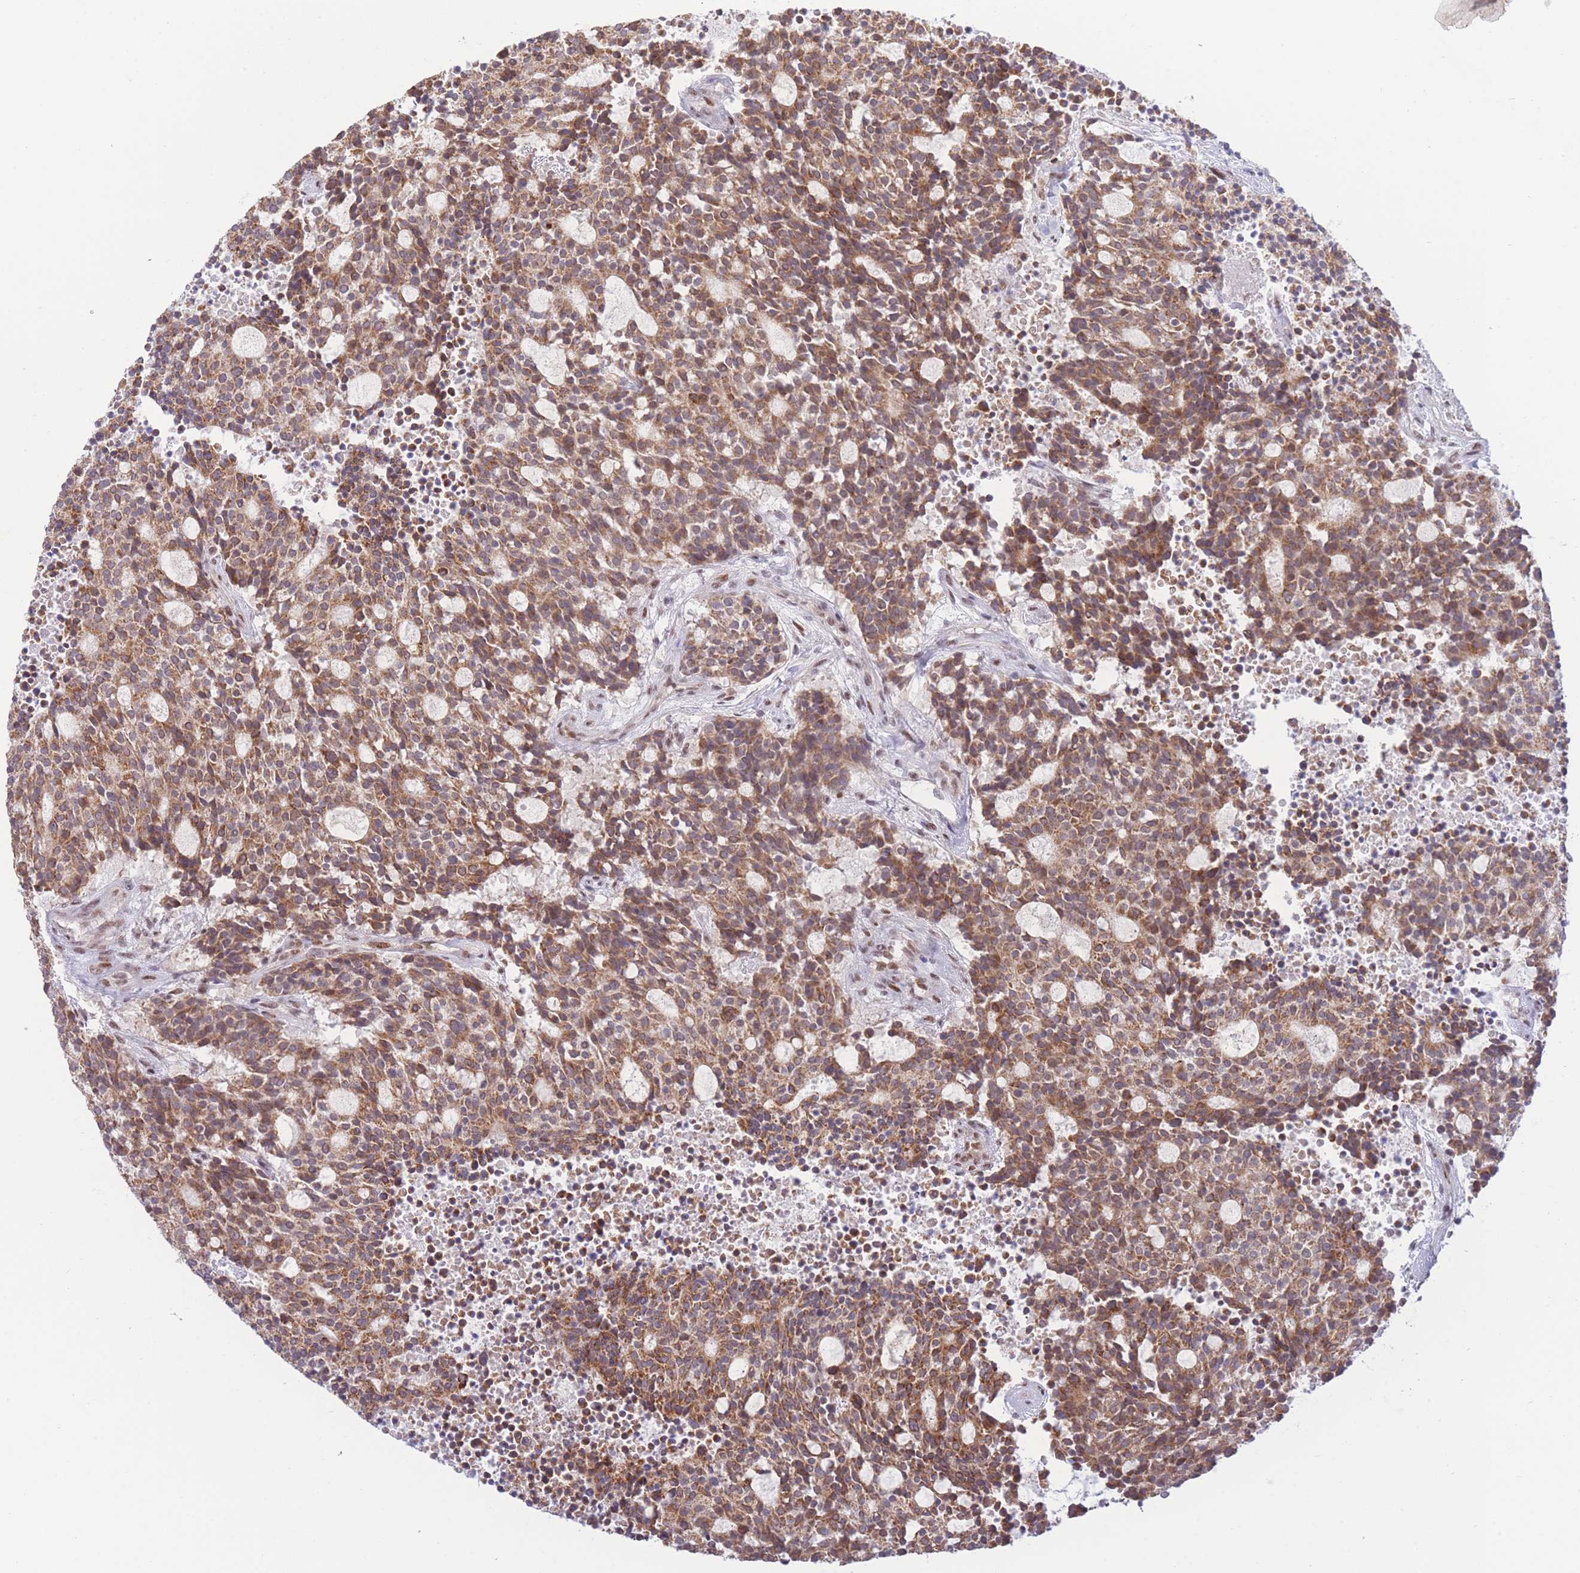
{"staining": {"intensity": "moderate", "quantity": ">75%", "location": "cytoplasmic/membranous"}, "tissue": "carcinoid", "cell_type": "Tumor cells", "image_type": "cancer", "snomed": [{"axis": "morphology", "description": "Carcinoid, malignant, NOS"}, {"axis": "topography", "description": "Pancreas"}], "caption": "The image displays immunohistochemical staining of carcinoid (malignant). There is moderate cytoplasmic/membranous positivity is identified in about >75% of tumor cells.", "gene": "CARD8", "patient": {"sex": "female", "age": 54}}